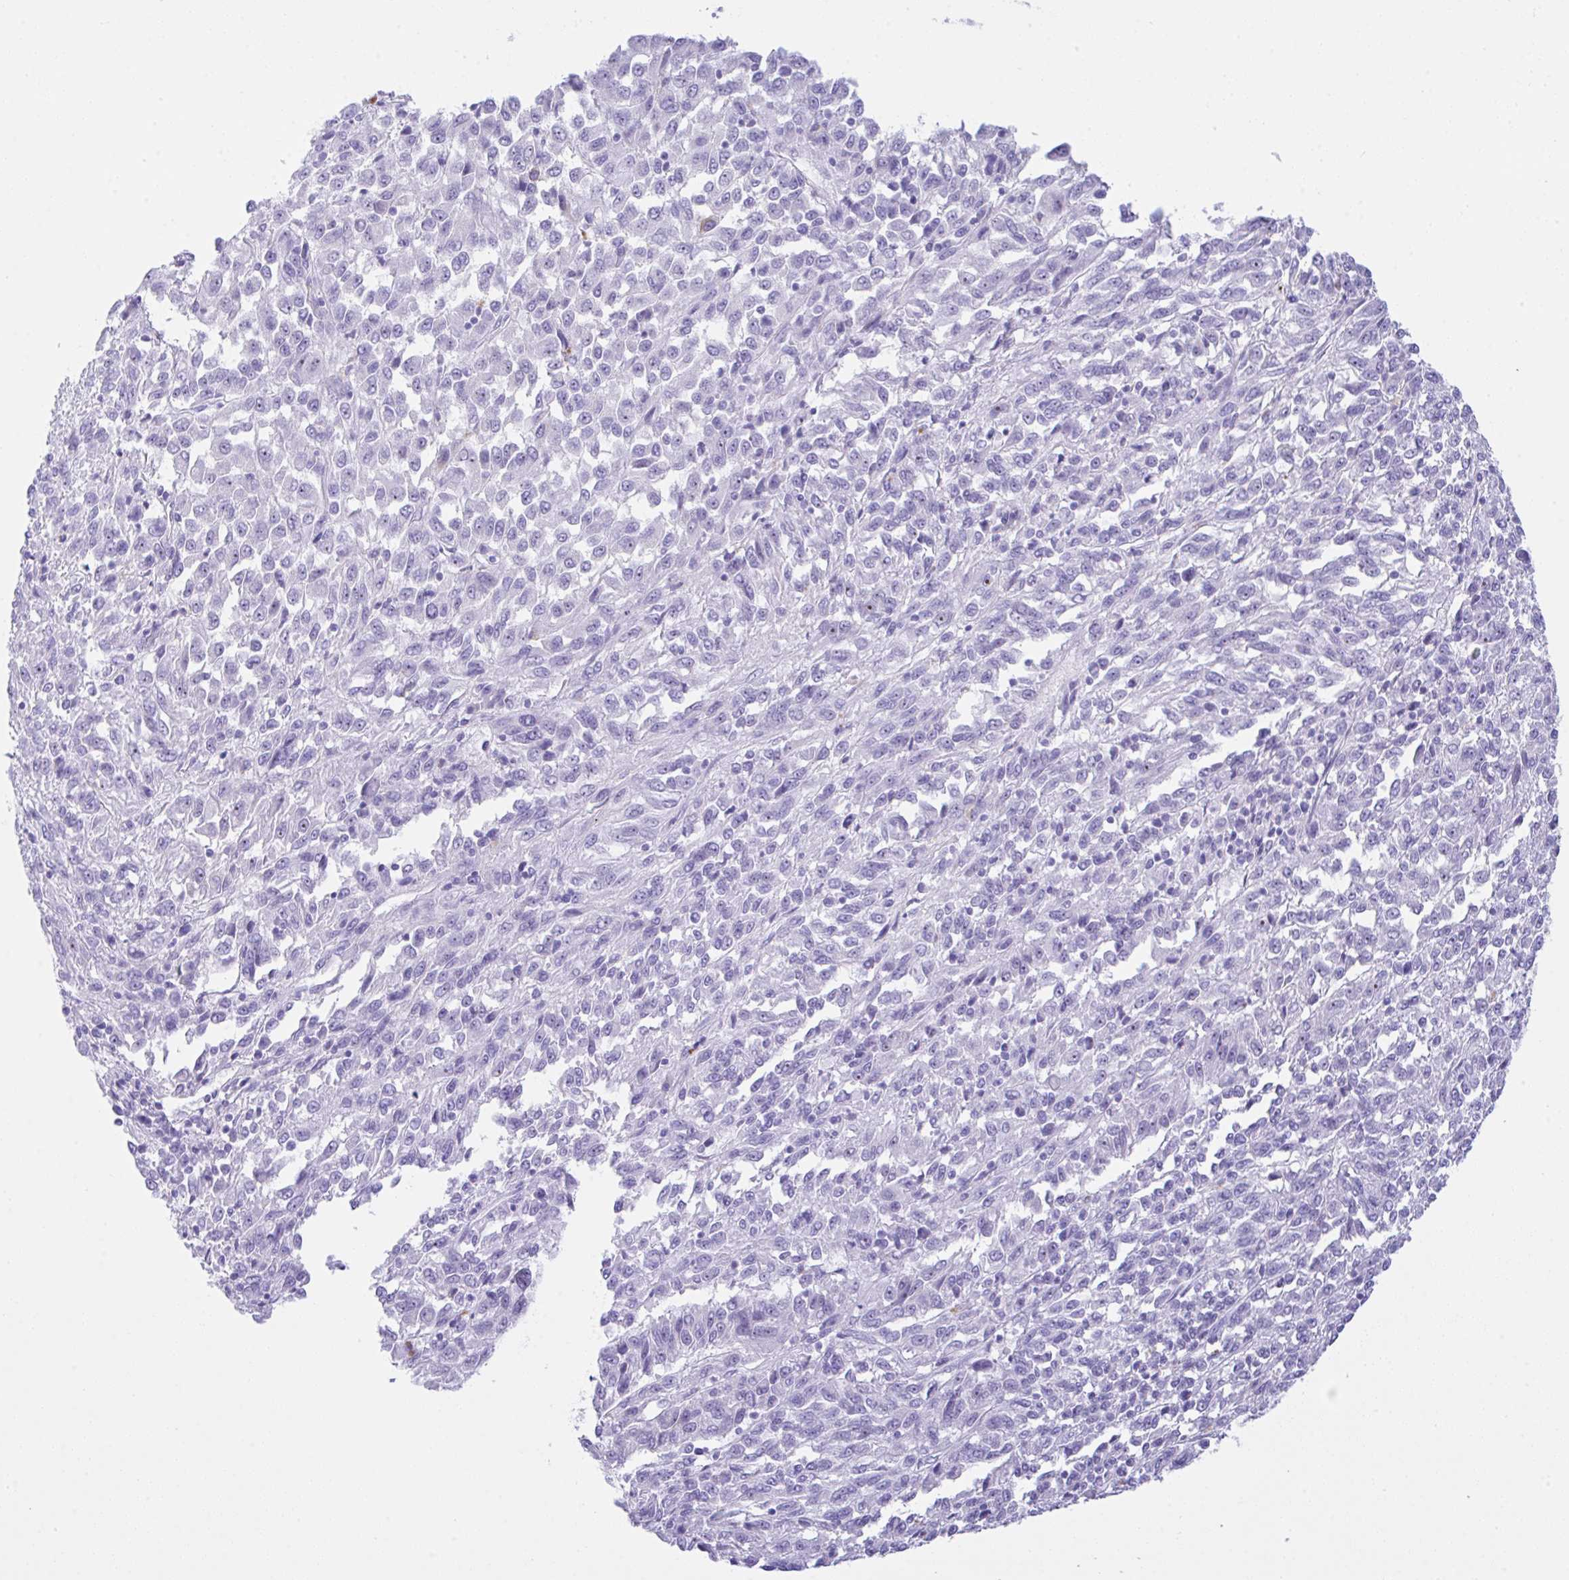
{"staining": {"intensity": "negative", "quantity": "none", "location": "none"}, "tissue": "melanoma", "cell_type": "Tumor cells", "image_type": "cancer", "snomed": [{"axis": "morphology", "description": "Malignant melanoma, Metastatic site"}, {"axis": "topography", "description": "Lung"}], "caption": "Immunohistochemistry (IHC) image of neoplastic tissue: human melanoma stained with DAB shows no significant protein expression in tumor cells.", "gene": "NDUFAF8", "patient": {"sex": "male", "age": 64}}